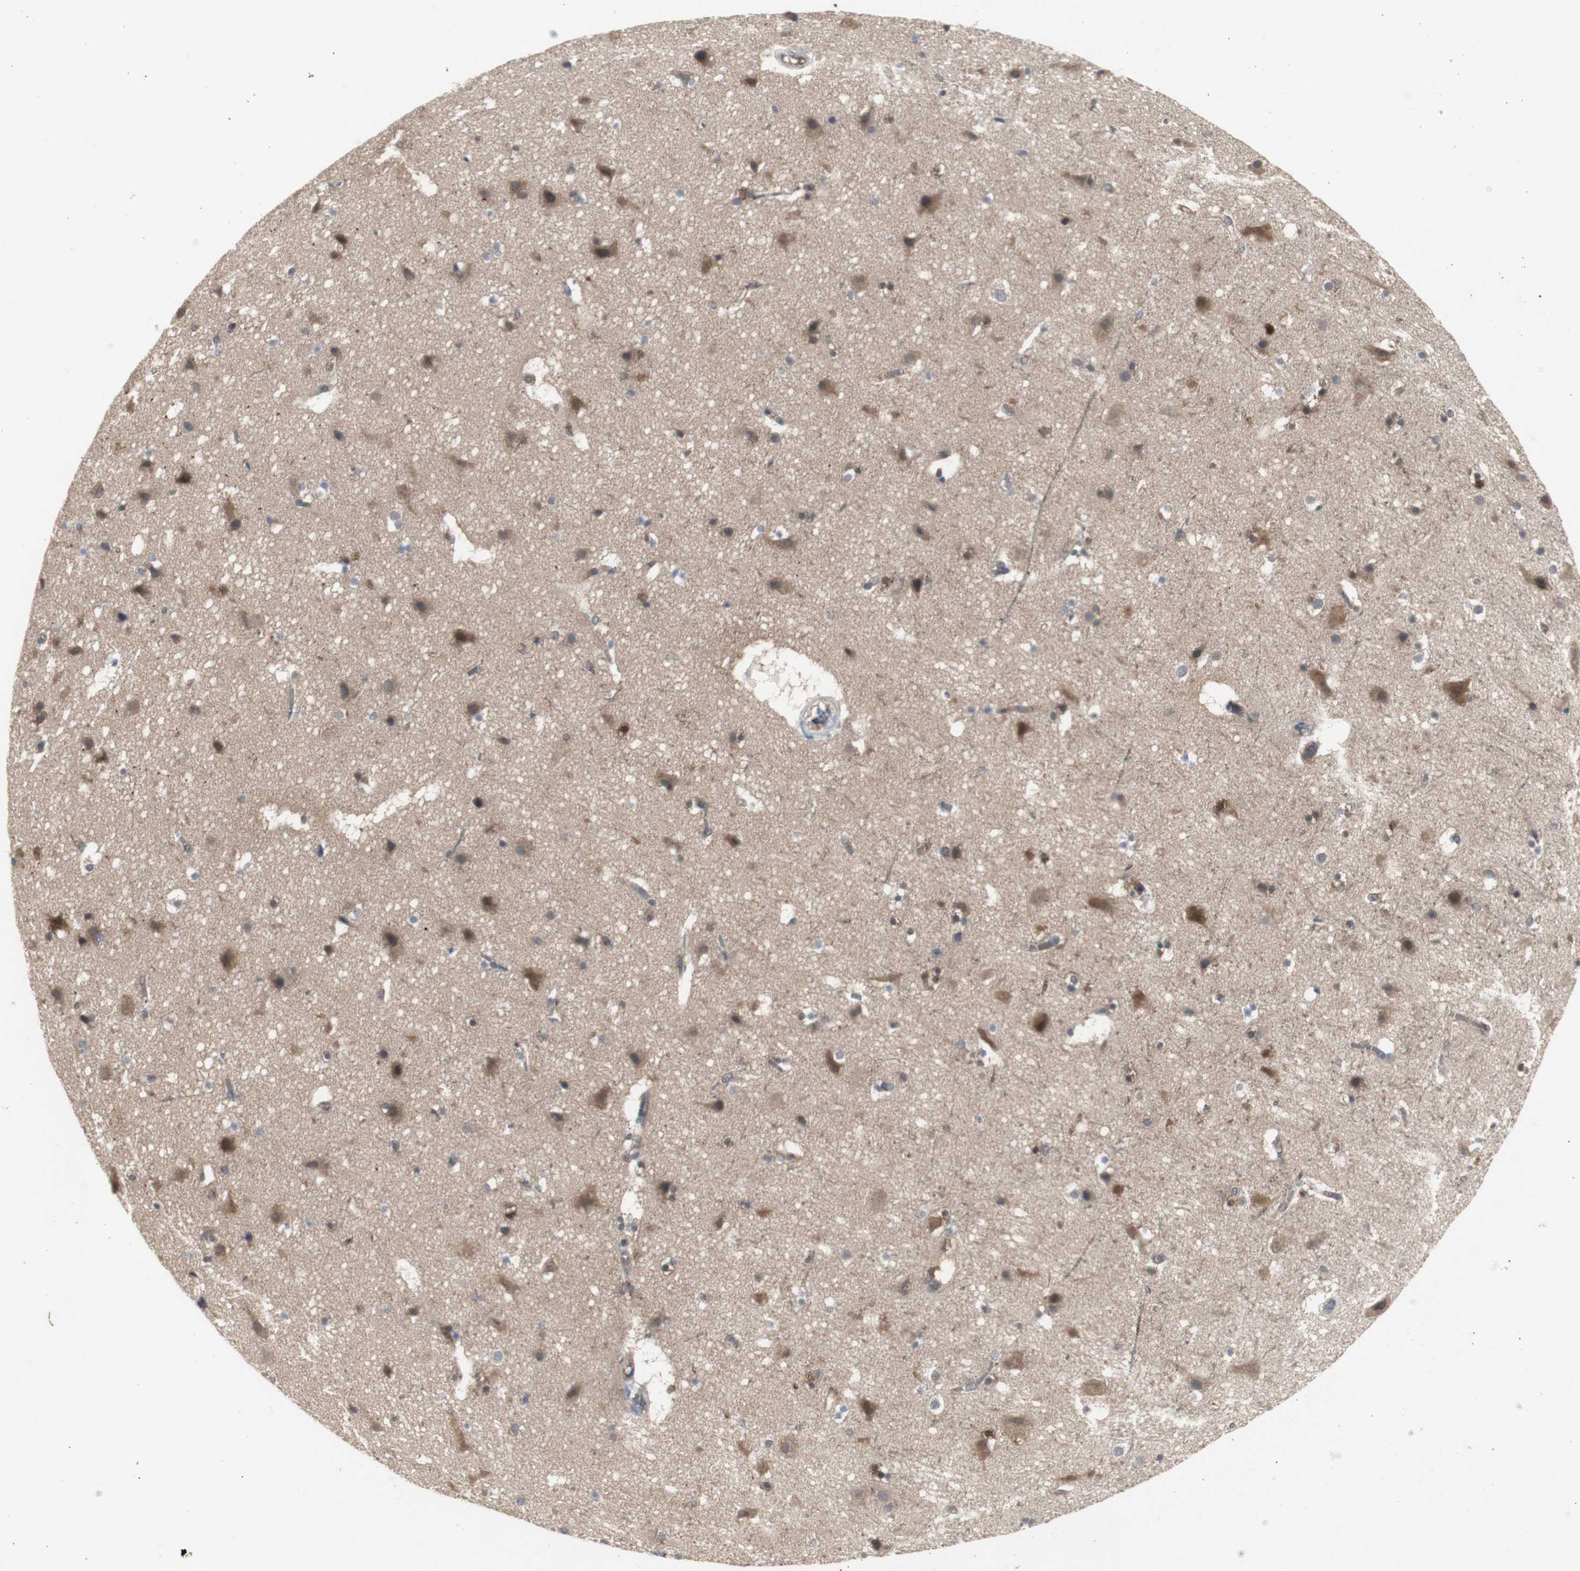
{"staining": {"intensity": "negative", "quantity": "none", "location": "none"}, "tissue": "cerebral cortex", "cell_type": "Endothelial cells", "image_type": "normal", "snomed": [{"axis": "morphology", "description": "Normal tissue, NOS"}, {"axis": "topography", "description": "Cerebral cortex"}], "caption": "Immunohistochemistry of unremarkable cerebral cortex demonstrates no positivity in endothelial cells. (DAB (3,3'-diaminobenzidine) immunohistochemistry (IHC) visualized using brightfield microscopy, high magnification).", "gene": "CHURC1", "patient": {"sex": "male", "age": 45}}